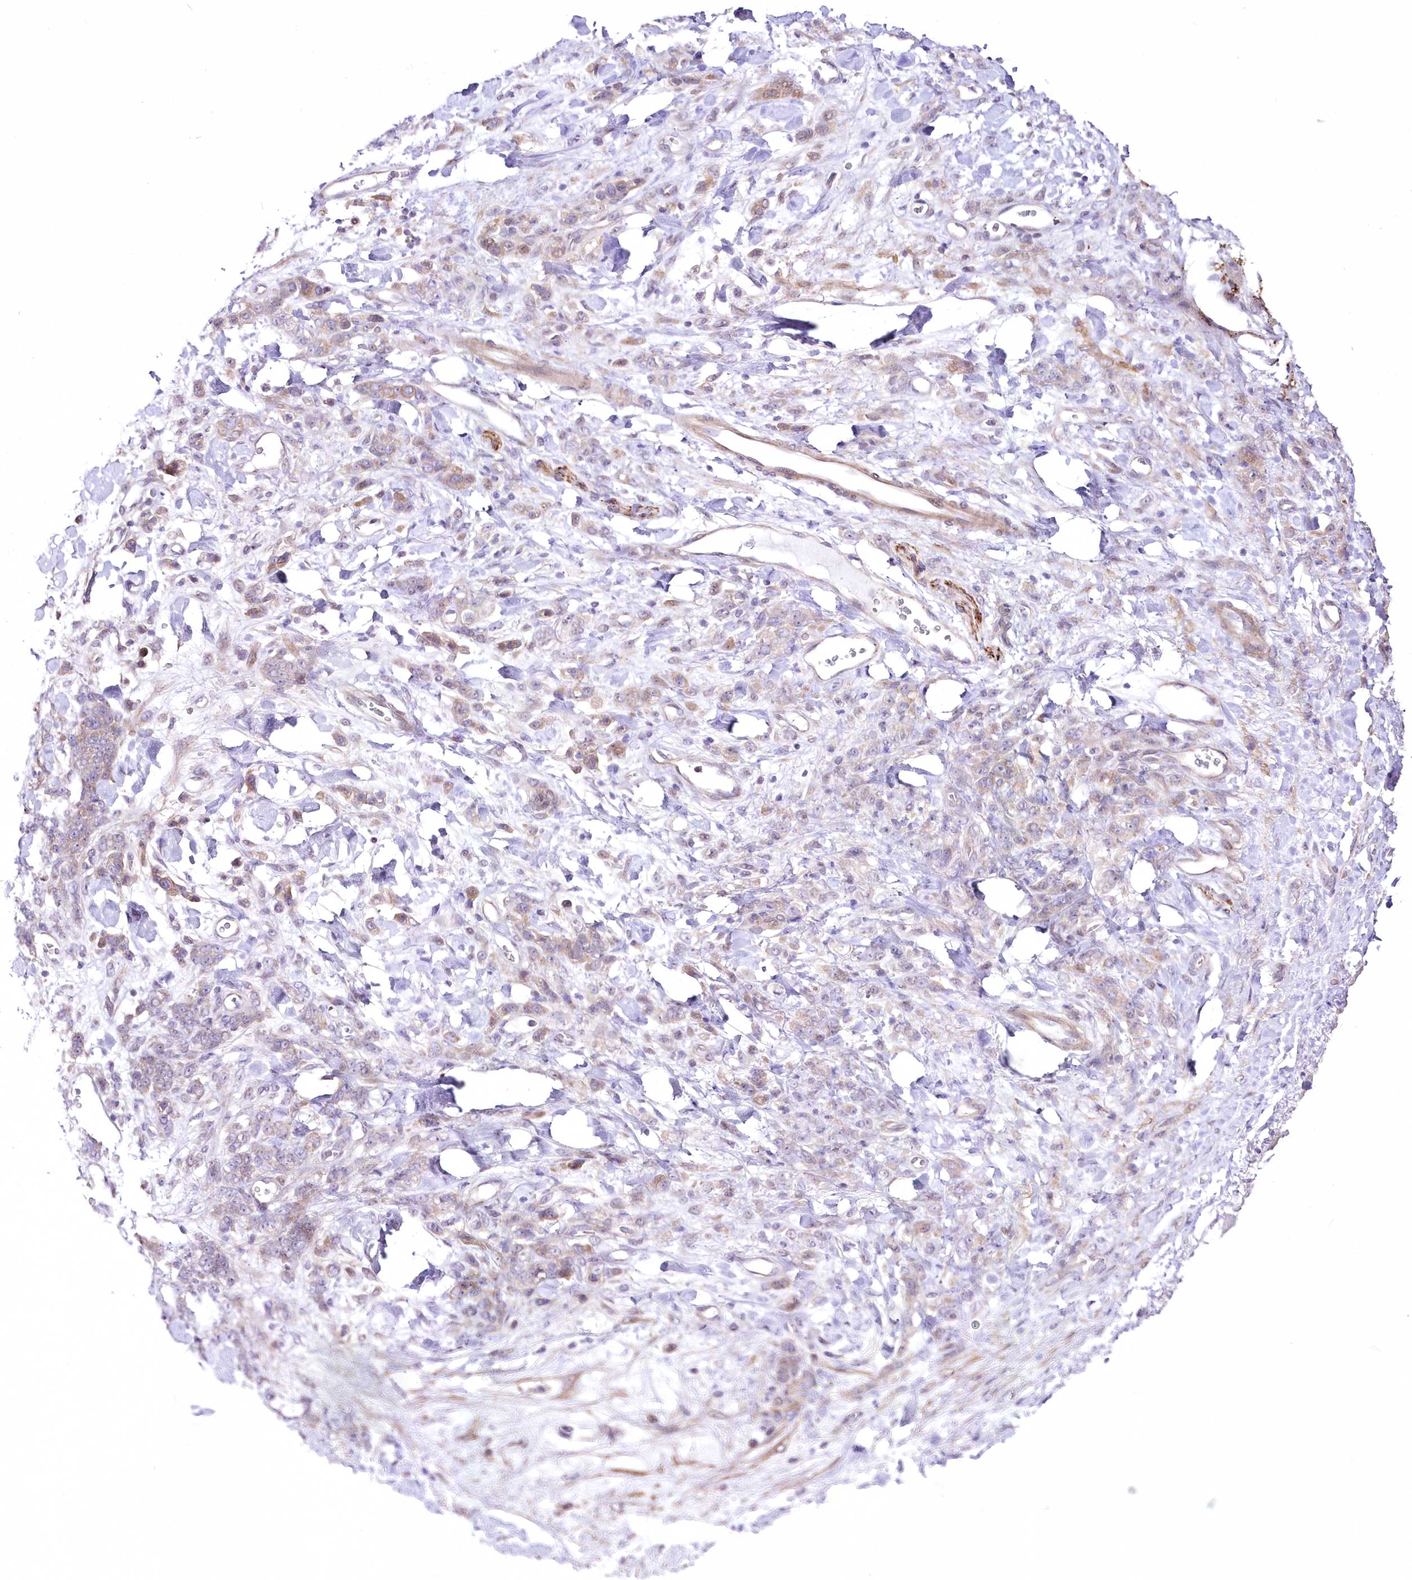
{"staining": {"intensity": "weak", "quantity": "25%-75%", "location": "cytoplasmic/membranous"}, "tissue": "stomach cancer", "cell_type": "Tumor cells", "image_type": "cancer", "snomed": [{"axis": "morphology", "description": "Normal tissue, NOS"}, {"axis": "morphology", "description": "Adenocarcinoma, NOS"}, {"axis": "topography", "description": "Stomach"}], "caption": "Immunohistochemistry histopathology image of neoplastic tissue: stomach cancer (adenocarcinoma) stained using IHC shows low levels of weak protein expression localized specifically in the cytoplasmic/membranous of tumor cells, appearing as a cytoplasmic/membranous brown color.", "gene": "FAM241B", "patient": {"sex": "male", "age": 82}}